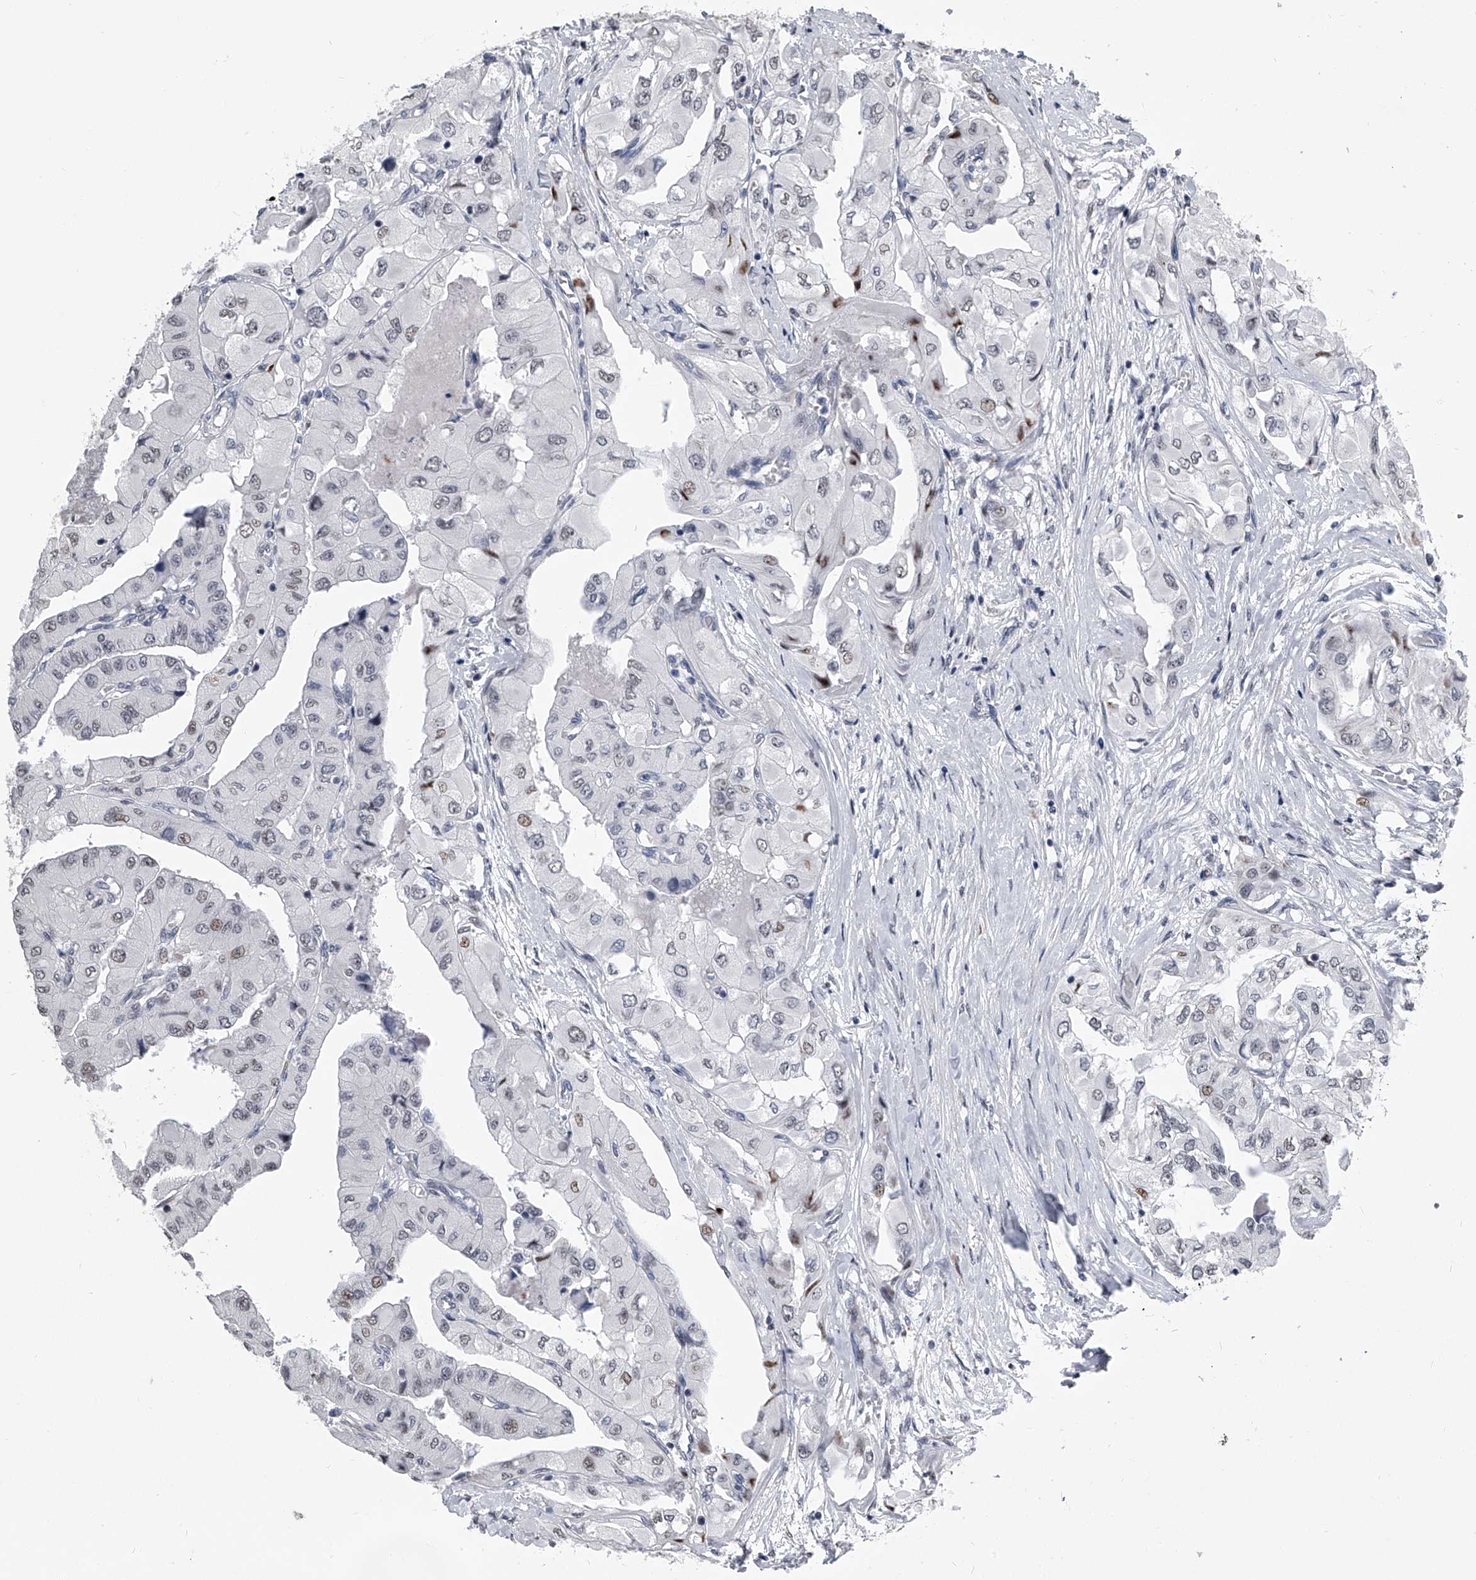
{"staining": {"intensity": "weak", "quantity": "<25%", "location": "nuclear"}, "tissue": "thyroid cancer", "cell_type": "Tumor cells", "image_type": "cancer", "snomed": [{"axis": "morphology", "description": "Papillary adenocarcinoma, NOS"}, {"axis": "topography", "description": "Thyroid gland"}], "caption": "Immunohistochemistry photomicrograph of neoplastic tissue: thyroid cancer (papillary adenocarcinoma) stained with DAB (3,3'-diaminobenzidine) demonstrates no significant protein positivity in tumor cells. The staining is performed using DAB brown chromogen with nuclei counter-stained in using hematoxylin.", "gene": "CMTR1", "patient": {"sex": "female", "age": 59}}